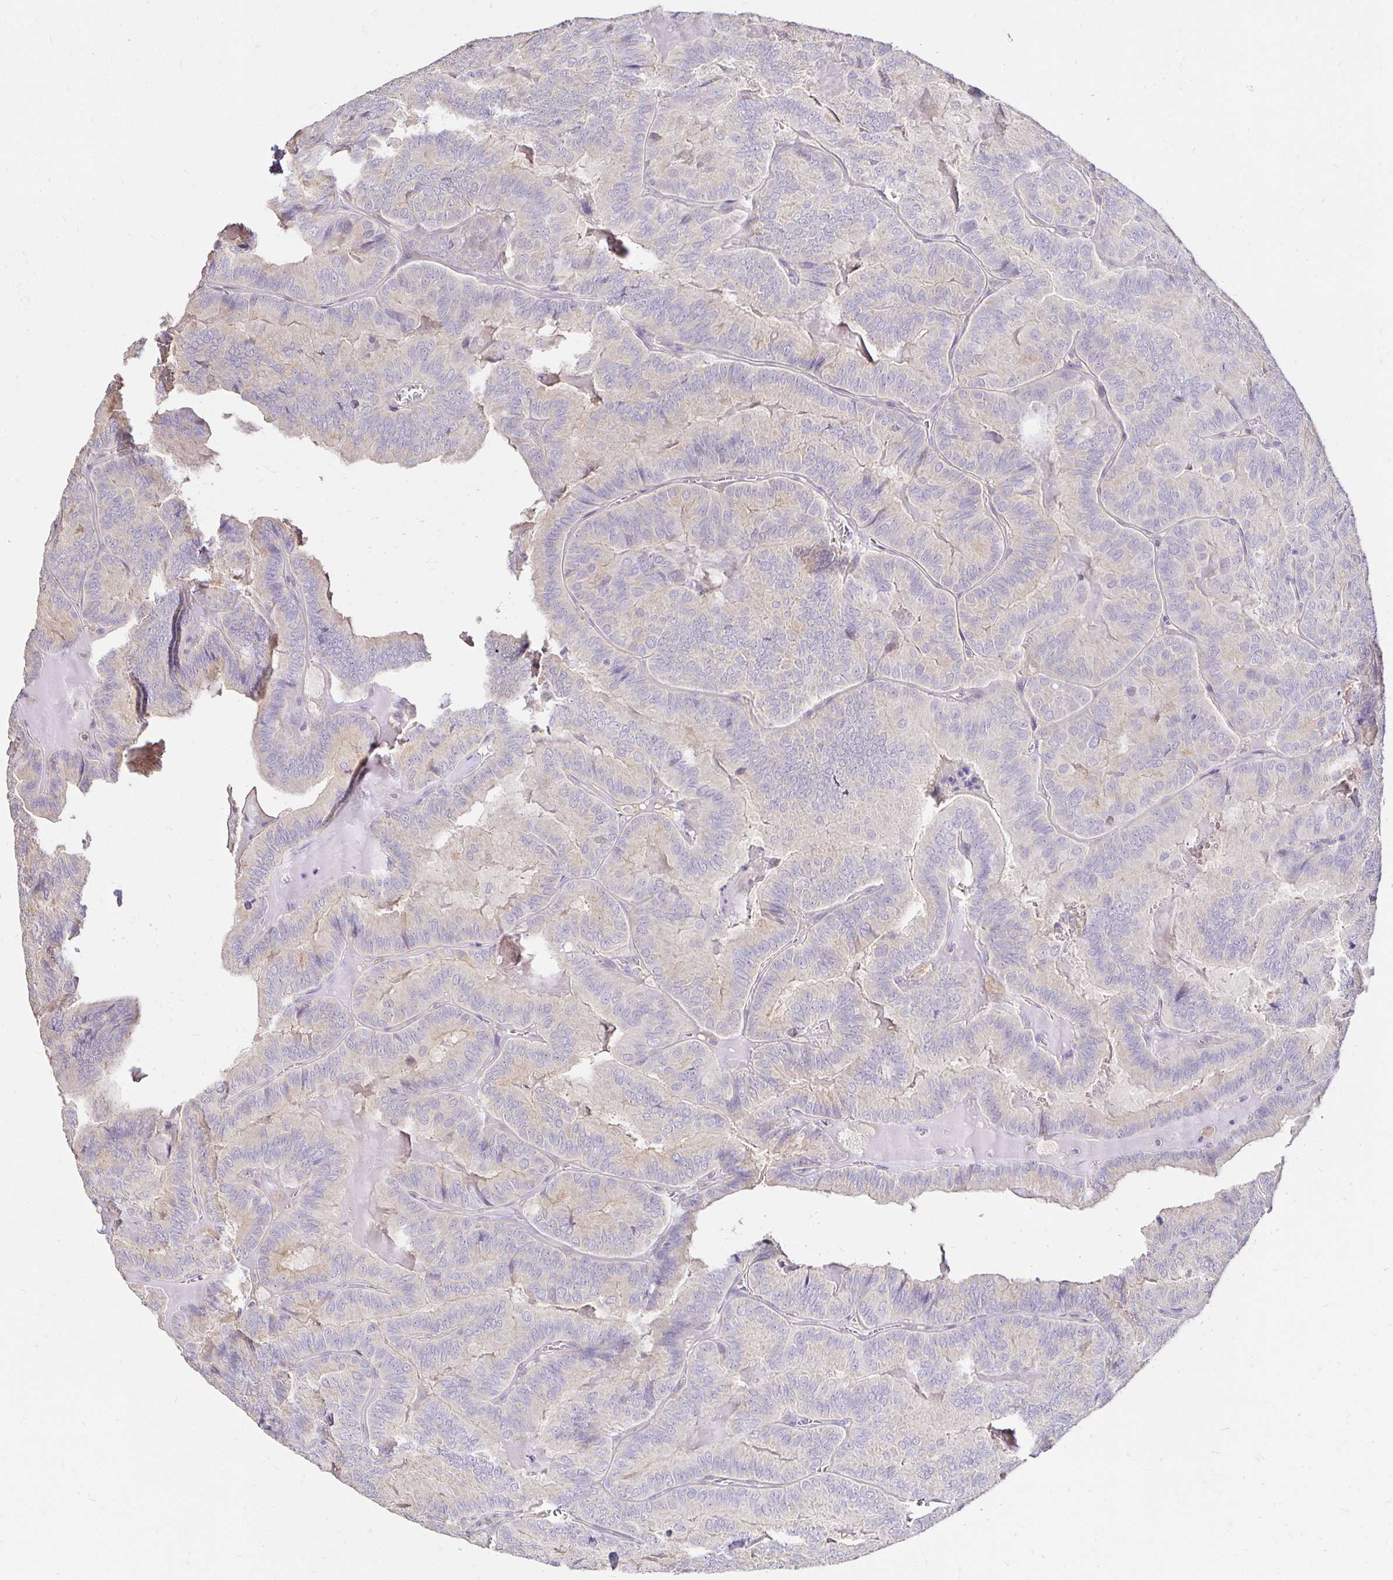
{"staining": {"intensity": "negative", "quantity": "none", "location": "none"}, "tissue": "thyroid cancer", "cell_type": "Tumor cells", "image_type": "cancer", "snomed": [{"axis": "morphology", "description": "Papillary adenocarcinoma, NOS"}, {"axis": "topography", "description": "Thyroid gland"}], "caption": "An IHC image of thyroid papillary adenocarcinoma is shown. There is no staining in tumor cells of thyroid papillary adenocarcinoma.", "gene": "PNPLA3", "patient": {"sex": "female", "age": 75}}